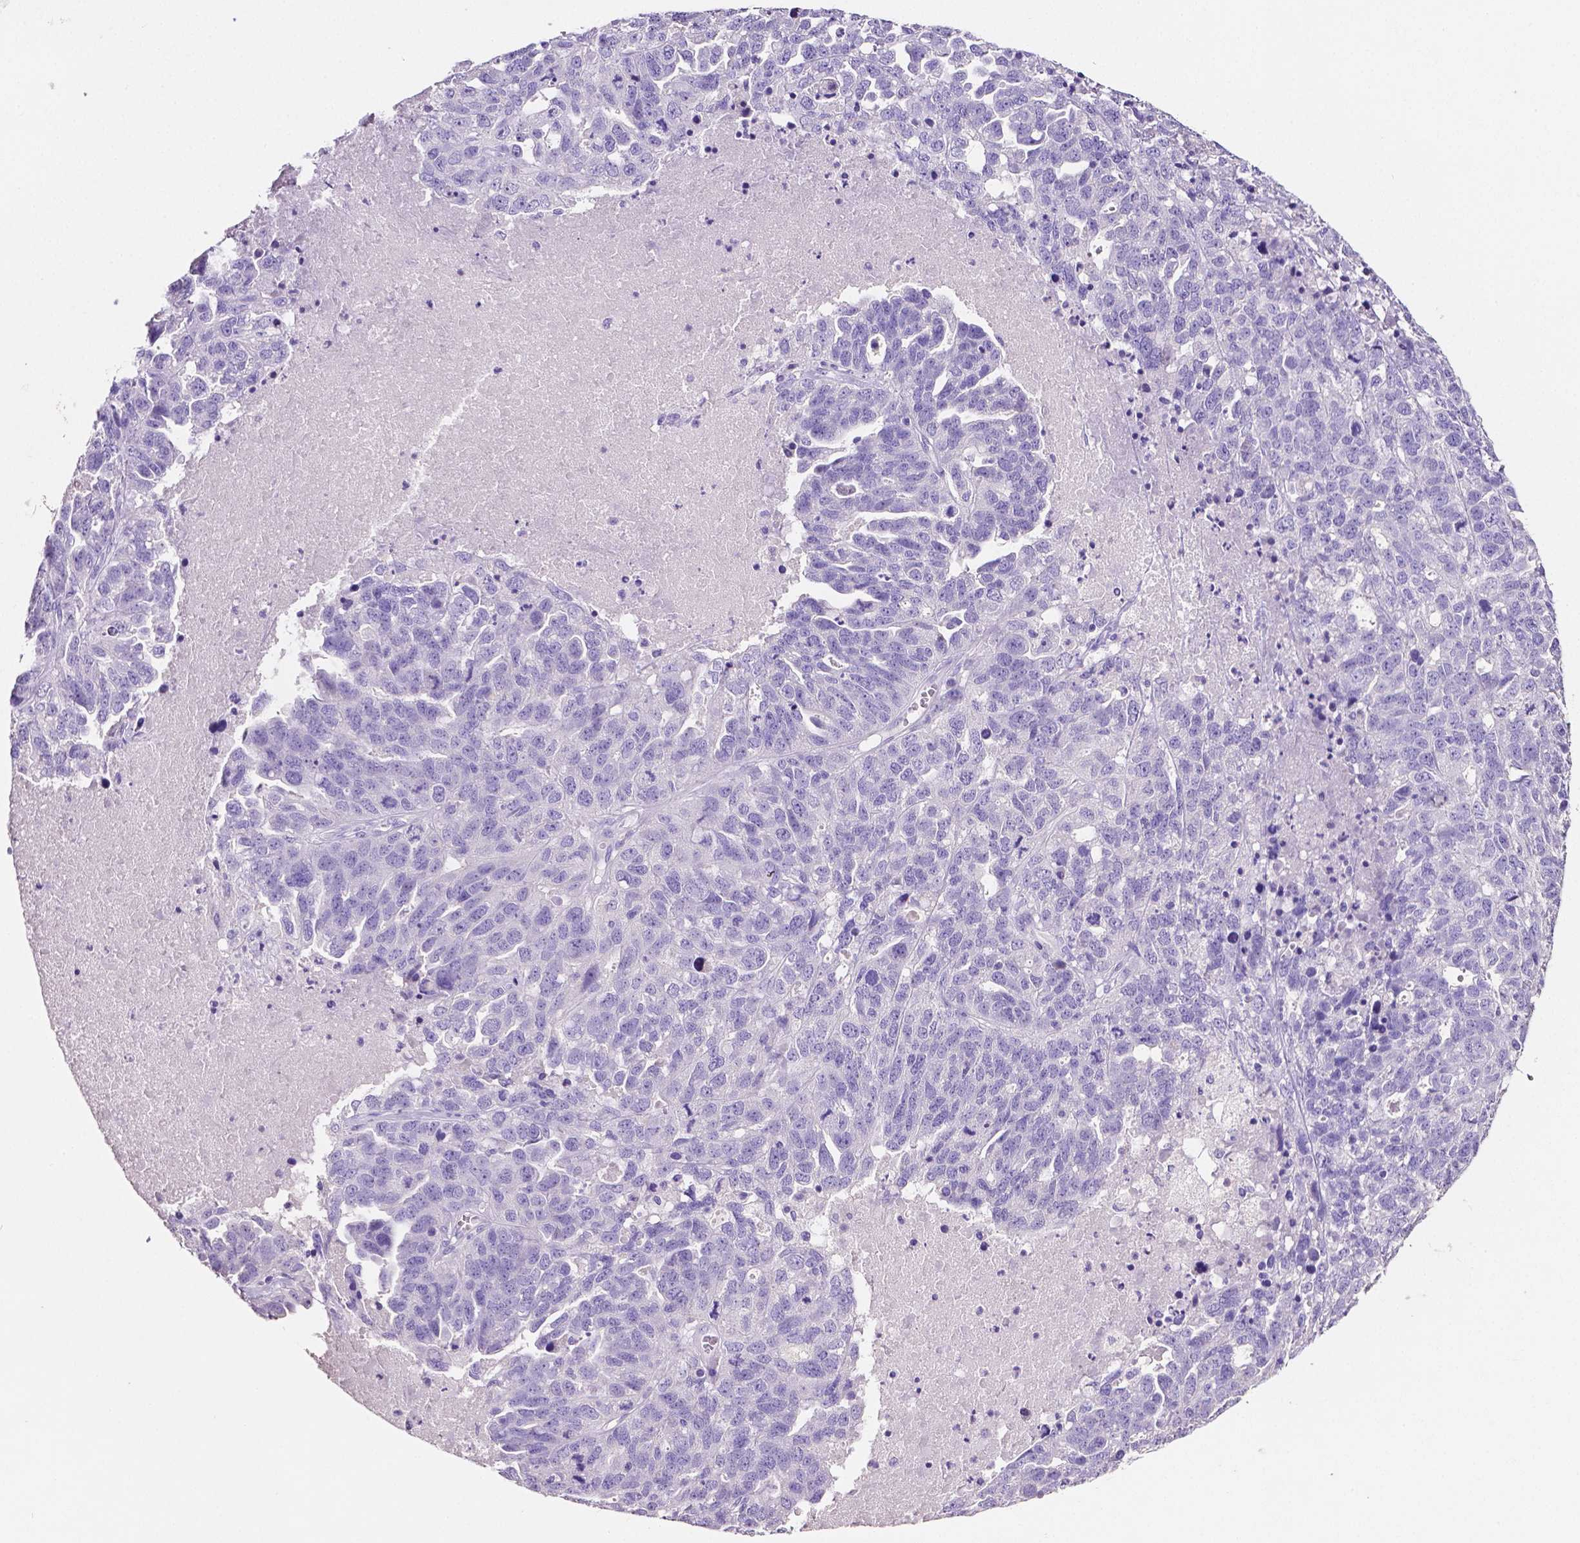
{"staining": {"intensity": "negative", "quantity": "none", "location": "none"}, "tissue": "ovarian cancer", "cell_type": "Tumor cells", "image_type": "cancer", "snomed": [{"axis": "morphology", "description": "Cystadenocarcinoma, serous, NOS"}, {"axis": "topography", "description": "Ovary"}], "caption": "This is an immunohistochemistry (IHC) histopathology image of ovarian serous cystadenocarcinoma. There is no staining in tumor cells.", "gene": "SLC22A2", "patient": {"sex": "female", "age": 71}}